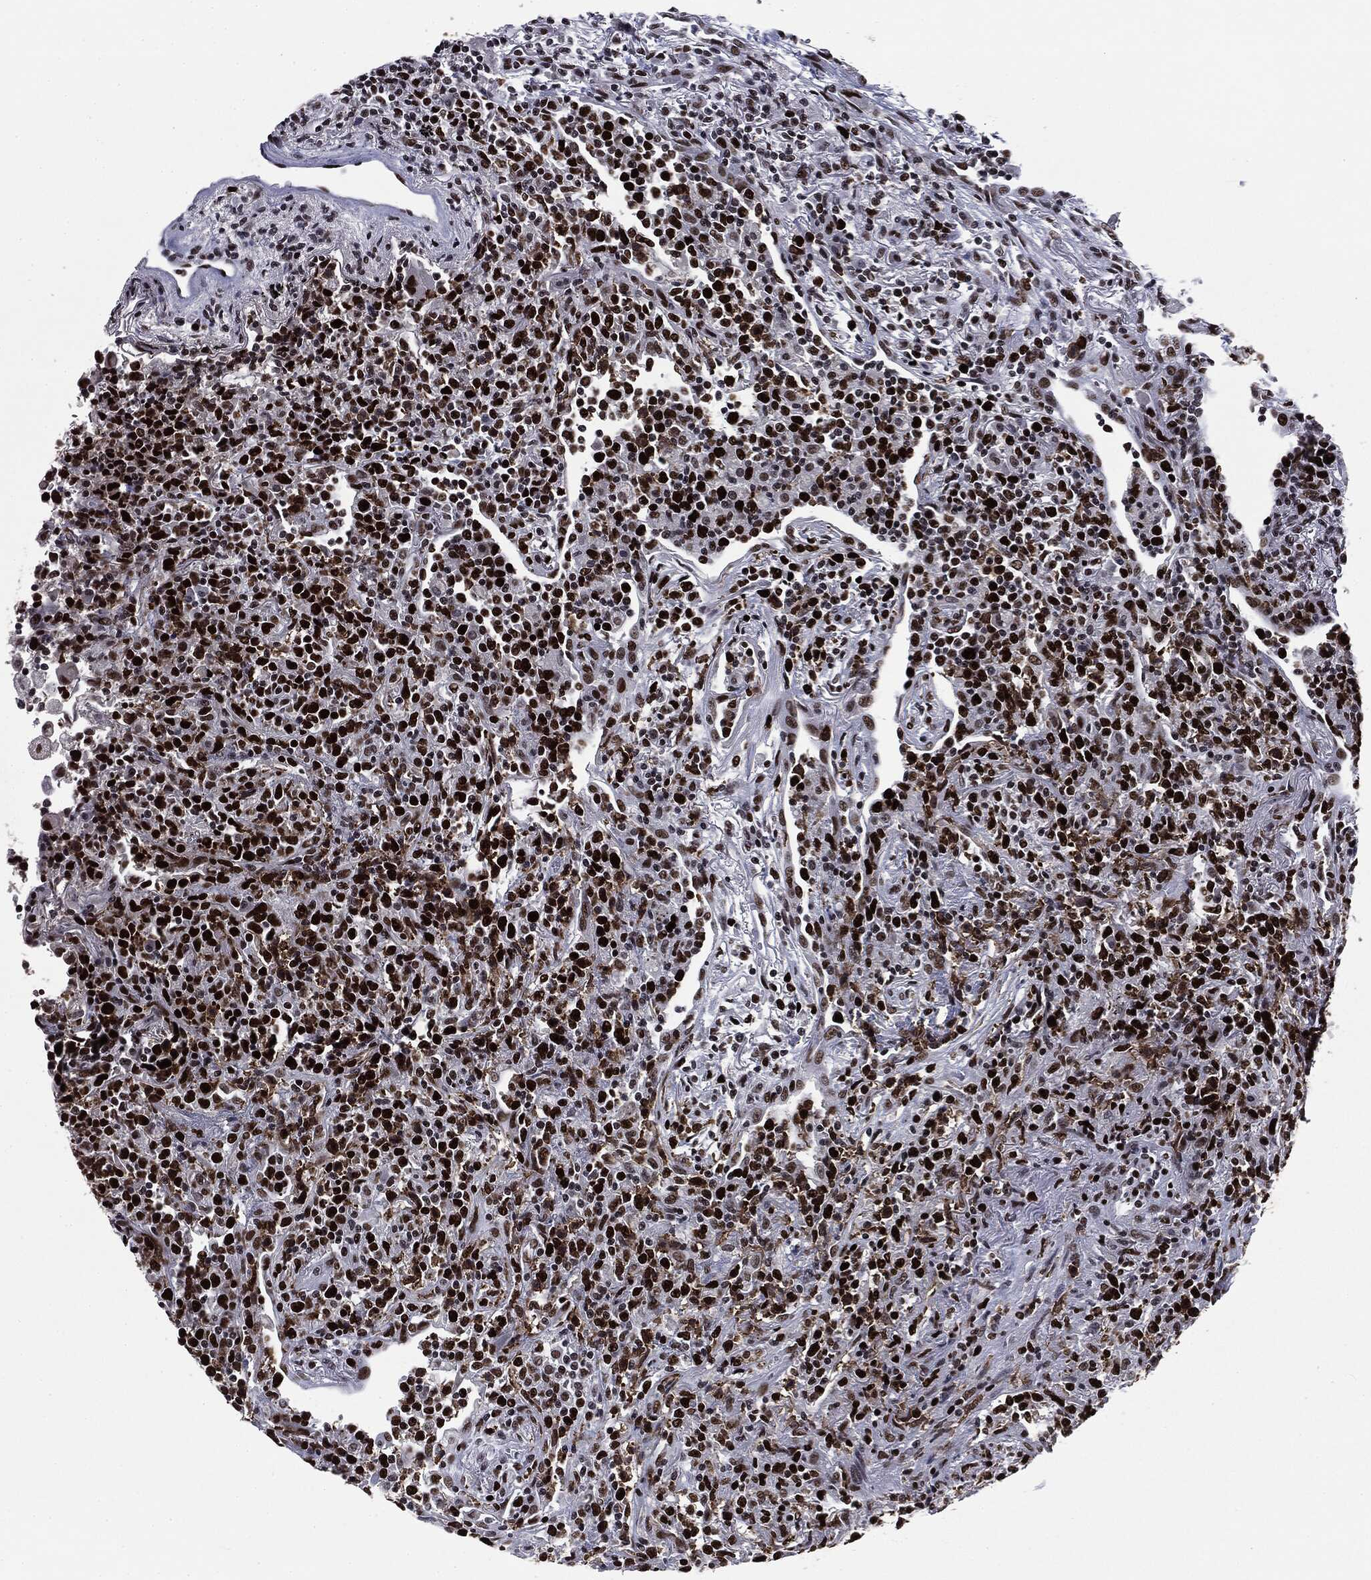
{"staining": {"intensity": "strong", "quantity": ">75%", "location": "nuclear"}, "tissue": "lymphoma", "cell_type": "Tumor cells", "image_type": "cancer", "snomed": [{"axis": "morphology", "description": "Malignant lymphoma, non-Hodgkin's type, High grade"}, {"axis": "topography", "description": "Lung"}], "caption": "An image showing strong nuclear positivity in approximately >75% of tumor cells in lymphoma, as visualized by brown immunohistochemical staining.", "gene": "MSH2", "patient": {"sex": "male", "age": 79}}